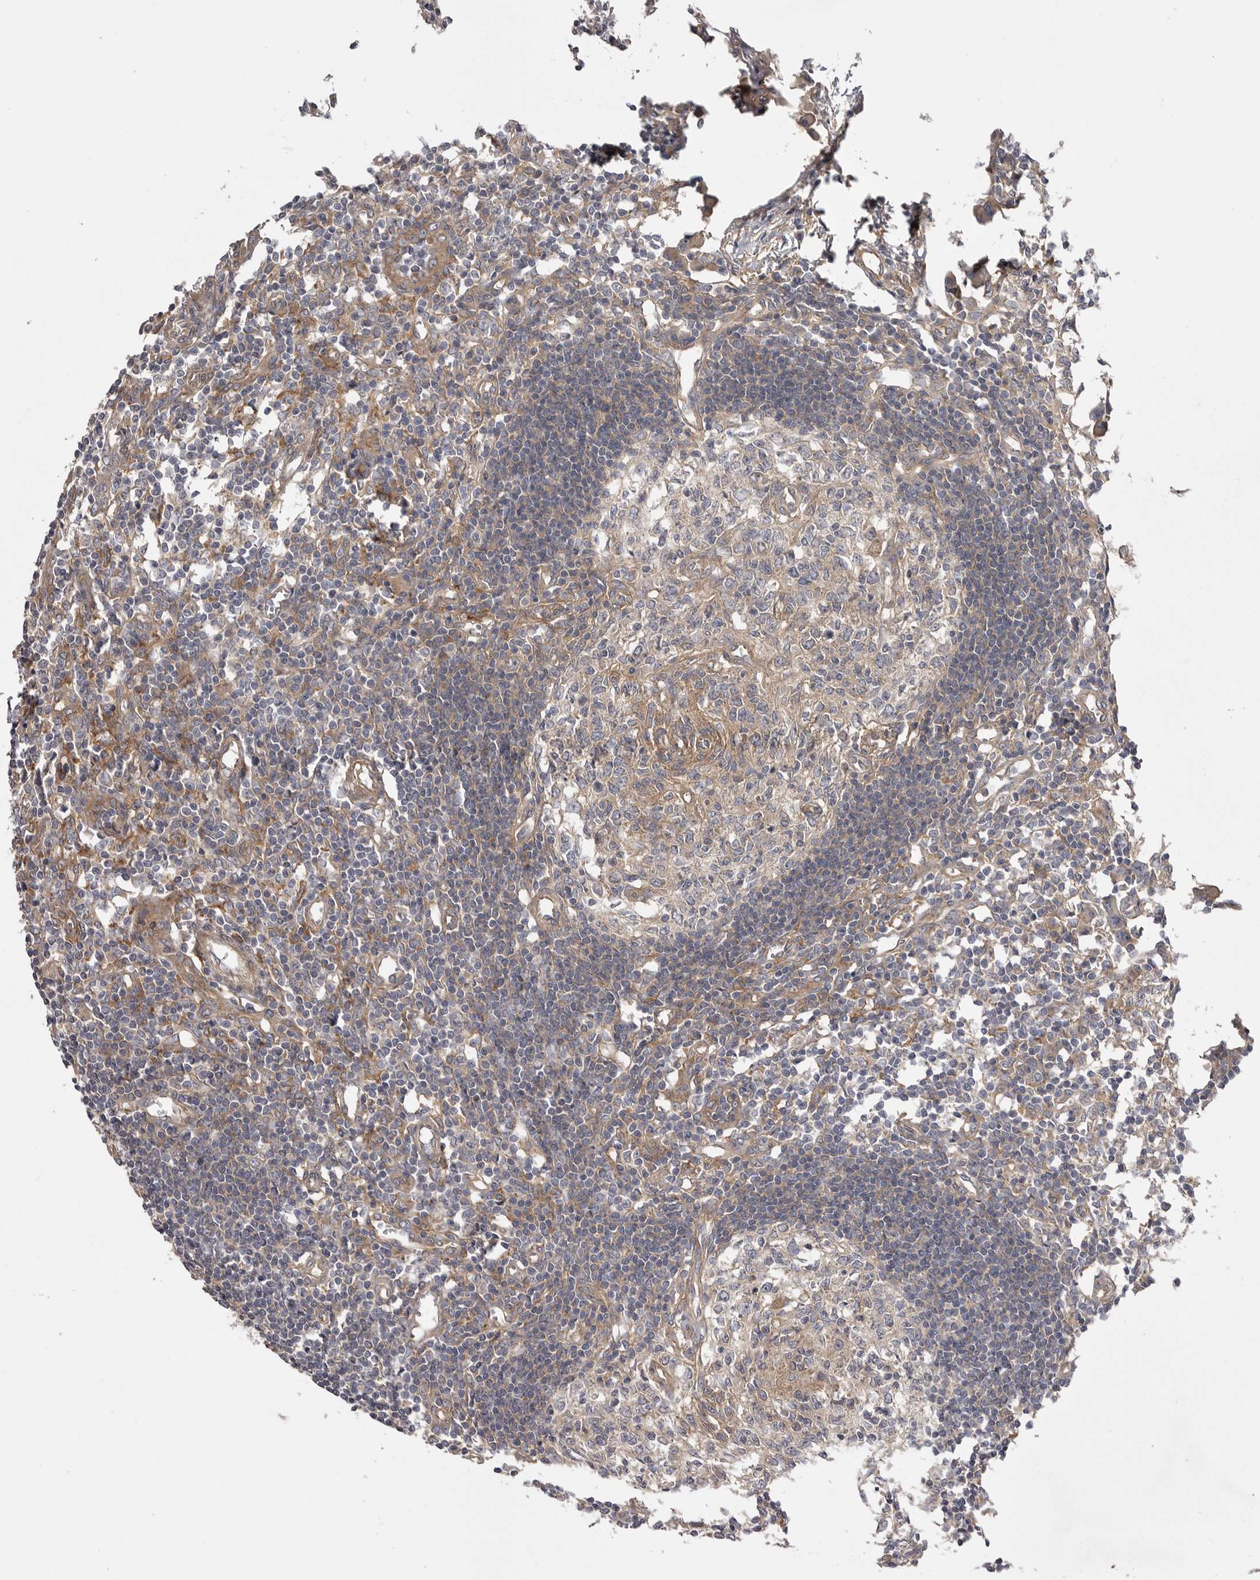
{"staining": {"intensity": "moderate", "quantity": ">75%", "location": "cytoplasmic/membranous"}, "tissue": "lymph node", "cell_type": "Germinal center cells", "image_type": "normal", "snomed": [{"axis": "morphology", "description": "Normal tissue, NOS"}, {"axis": "morphology", "description": "Malignant melanoma, Metastatic site"}, {"axis": "topography", "description": "Lymph node"}], "caption": "Protein staining of unremarkable lymph node reveals moderate cytoplasmic/membranous expression in approximately >75% of germinal center cells.", "gene": "OSBPL9", "patient": {"sex": "male", "age": 41}}